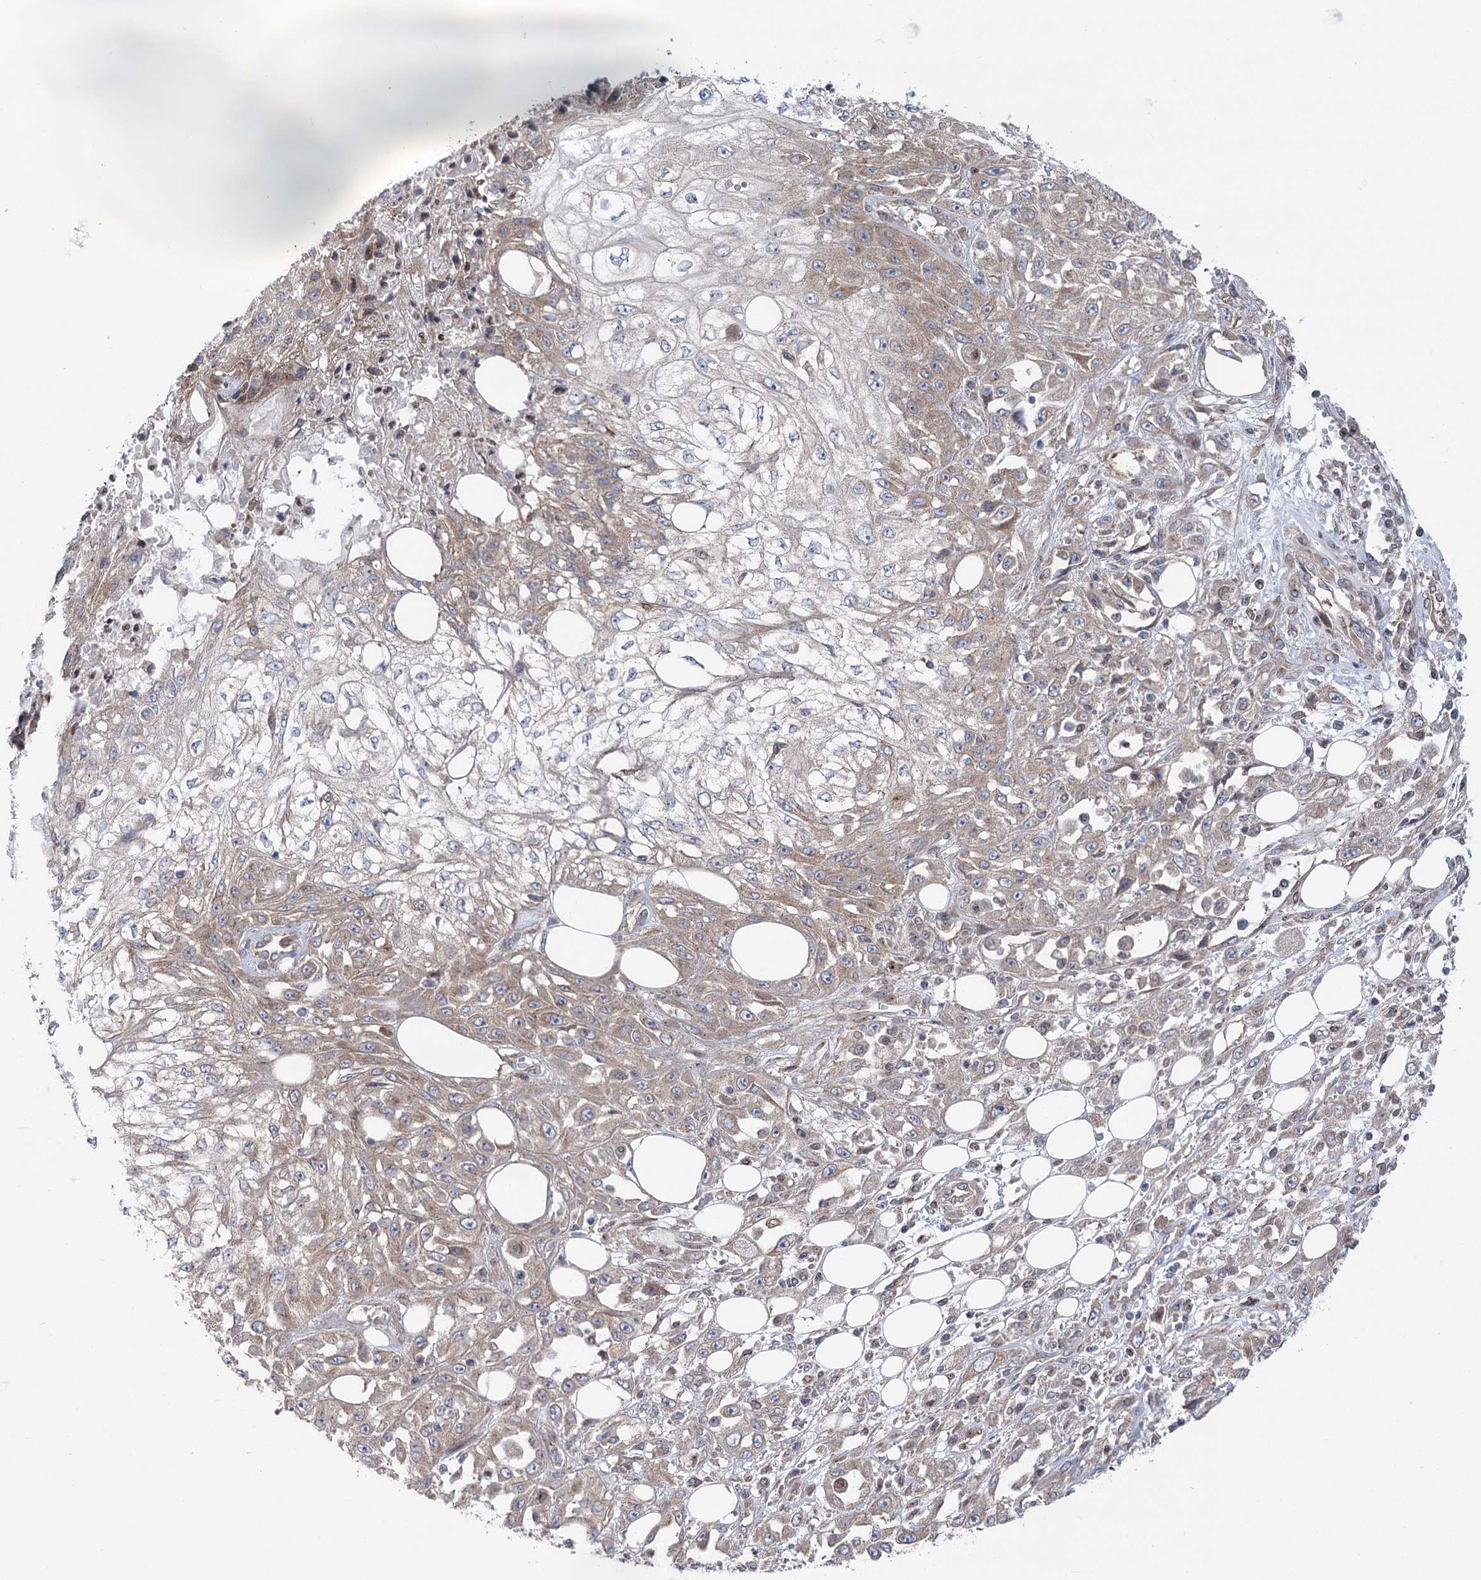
{"staining": {"intensity": "moderate", "quantity": "25%-75%", "location": "cytoplasmic/membranous"}, "tissue": "skin cancer", "cell_type": "Tumor cells", "image_type": "cancer", "snomed": [{"axis": "morphology", "description": "Squamous cell carcinoma, NOS"}, {"axis": "morphology", "description": "Squamous cell carcinoma, metastatic, NOS"}, {"axis": "topography", "description": "Skin"}, {"axis": "topography", "description": "Lymph node"}], "caption": "Approximately 25%-75% of tumor cells in skin cancer reveal moderate cytoplasmic/membranous protein positivity as visualized by brown immunohistochemical staining.", "gene": "SCN11A", "patient": {"sex": "male", "age": 75}}